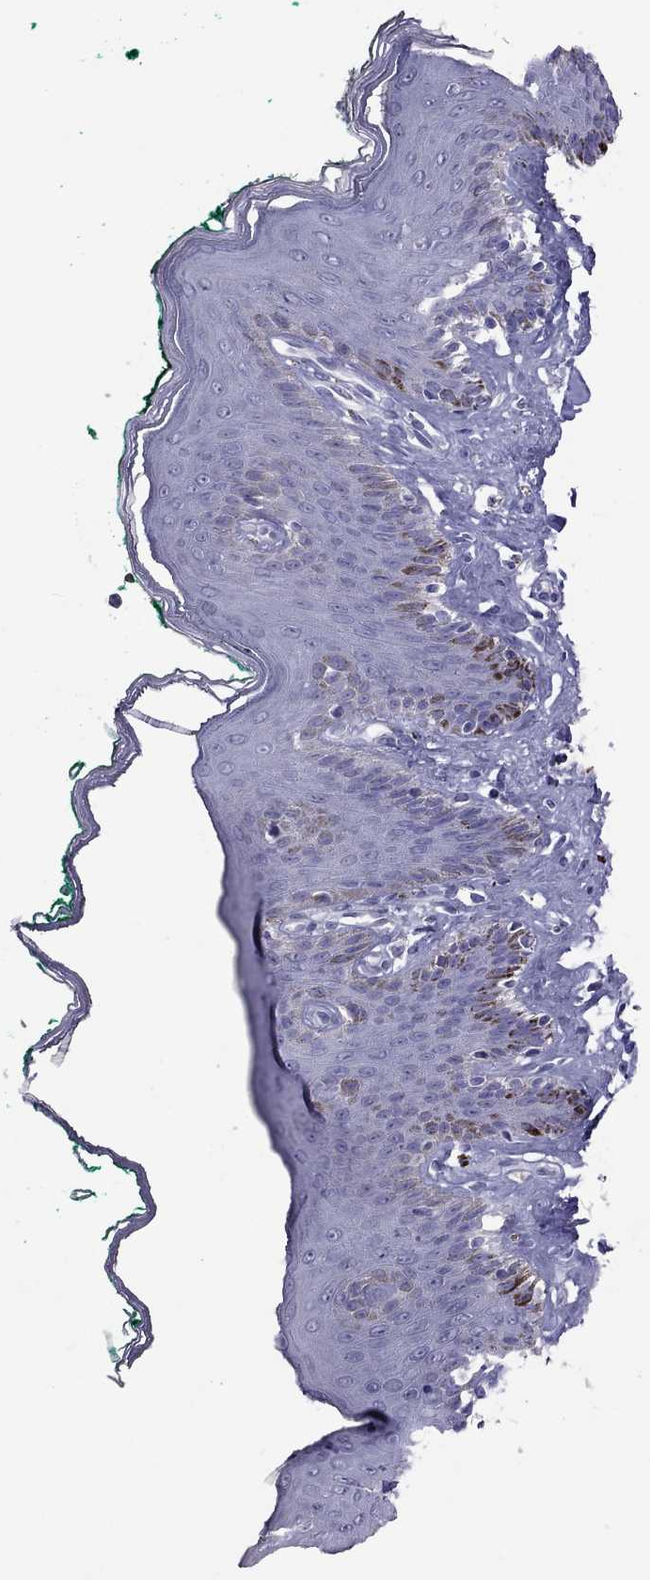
{"staining": {"intensity": "negative", "quantity": "none", "location": "none"}, "tissue": "skin", "cell_type": "Epidermal cells", "image_type": "normal", "snomed": [{"axis": "morphology", "description": "Normal tissue, NOS"}, {"axis": "topography", "description": "Vulva"}], "caption": "Epidermal cells show no significant protein positivity in benign skin.", "gene": "CFAP91", "patient": {"sex": "female", "age": 66}}